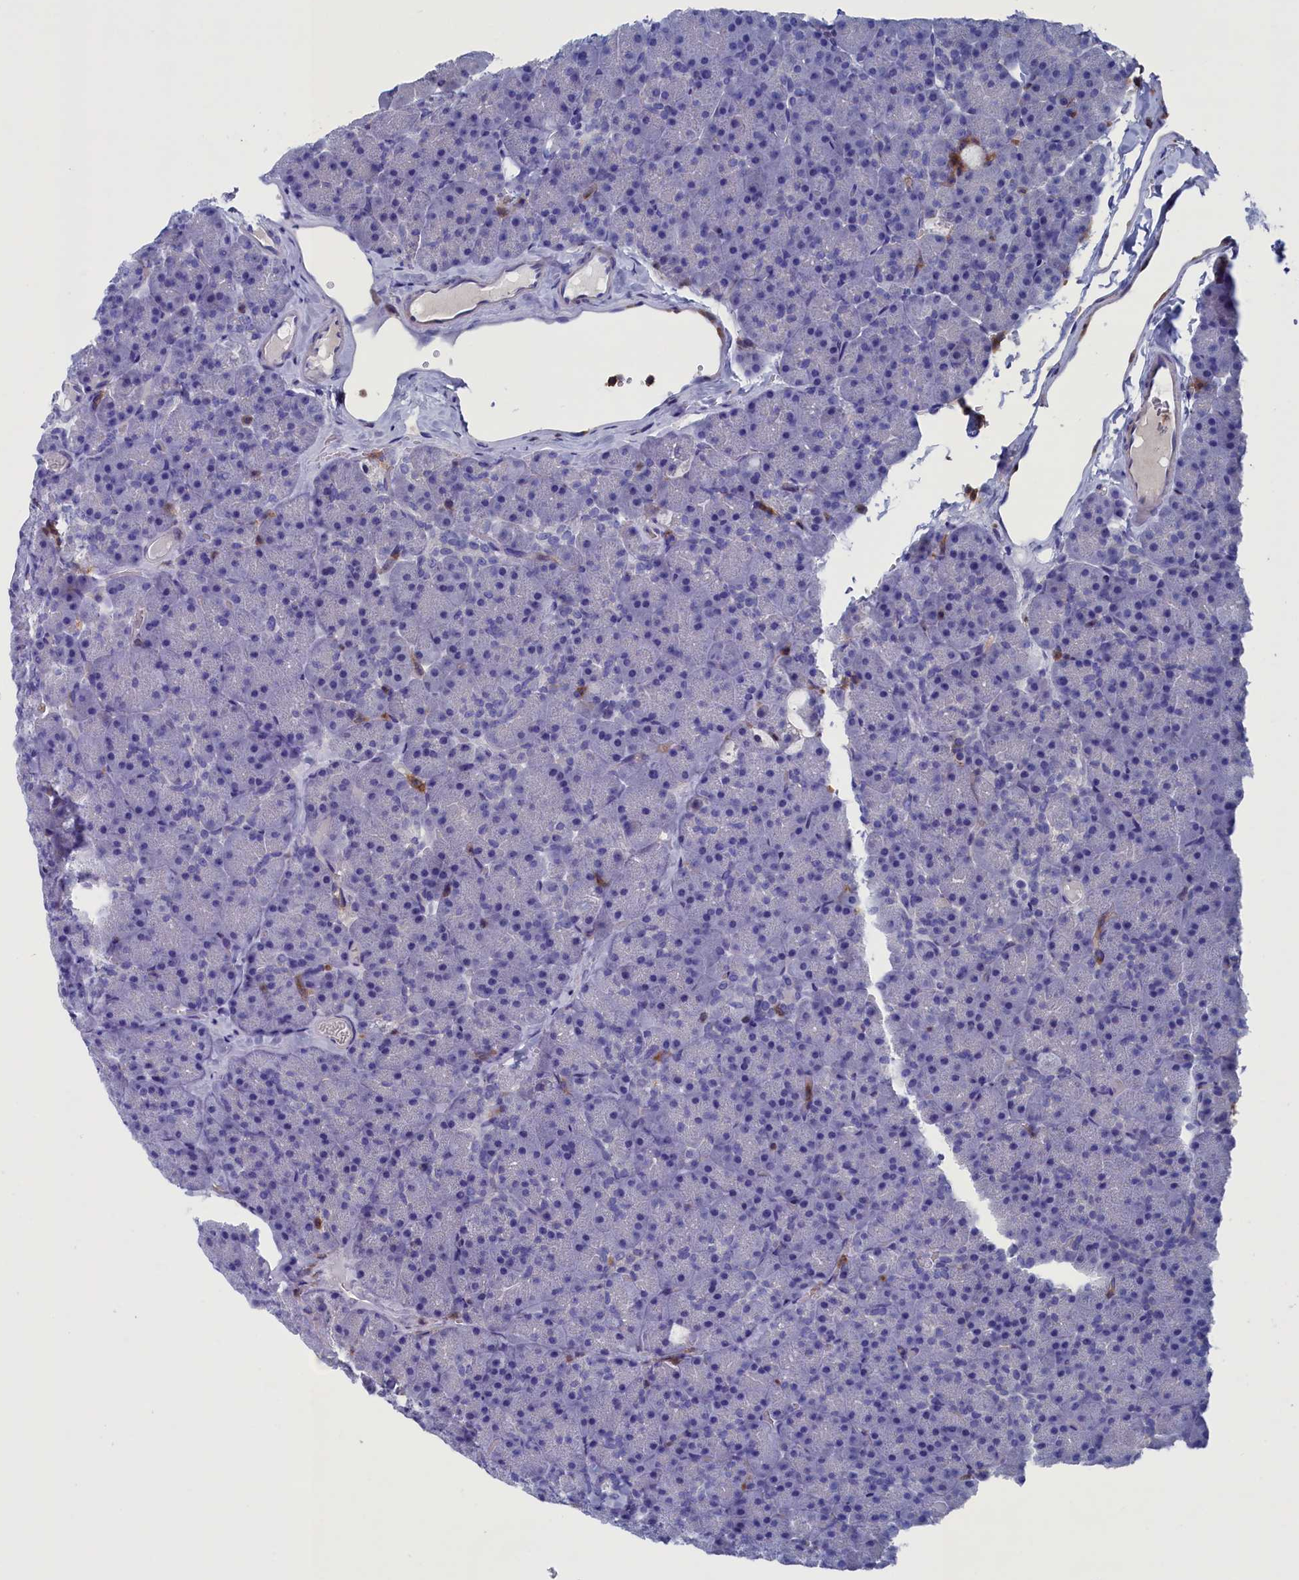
{"staining": {"intensity": "negative", "quantity": "none", "location": "none"}, "tissue": "pancreas", "cell_type": "Exocrine glandular cells", "image_type": "normal", "snomed": [{"axis": "morphology", "description": "Normal tissue, NOS"}, {"axis": "topography", "description": "Pancreas"}], "caption": "DAB immunohistochemical staining of unremarkable human pancreas displays no significant positivity in exocrine glandular cells.", "gene": "TYROBP", "patient": {"sex": "male", "age": 36}}